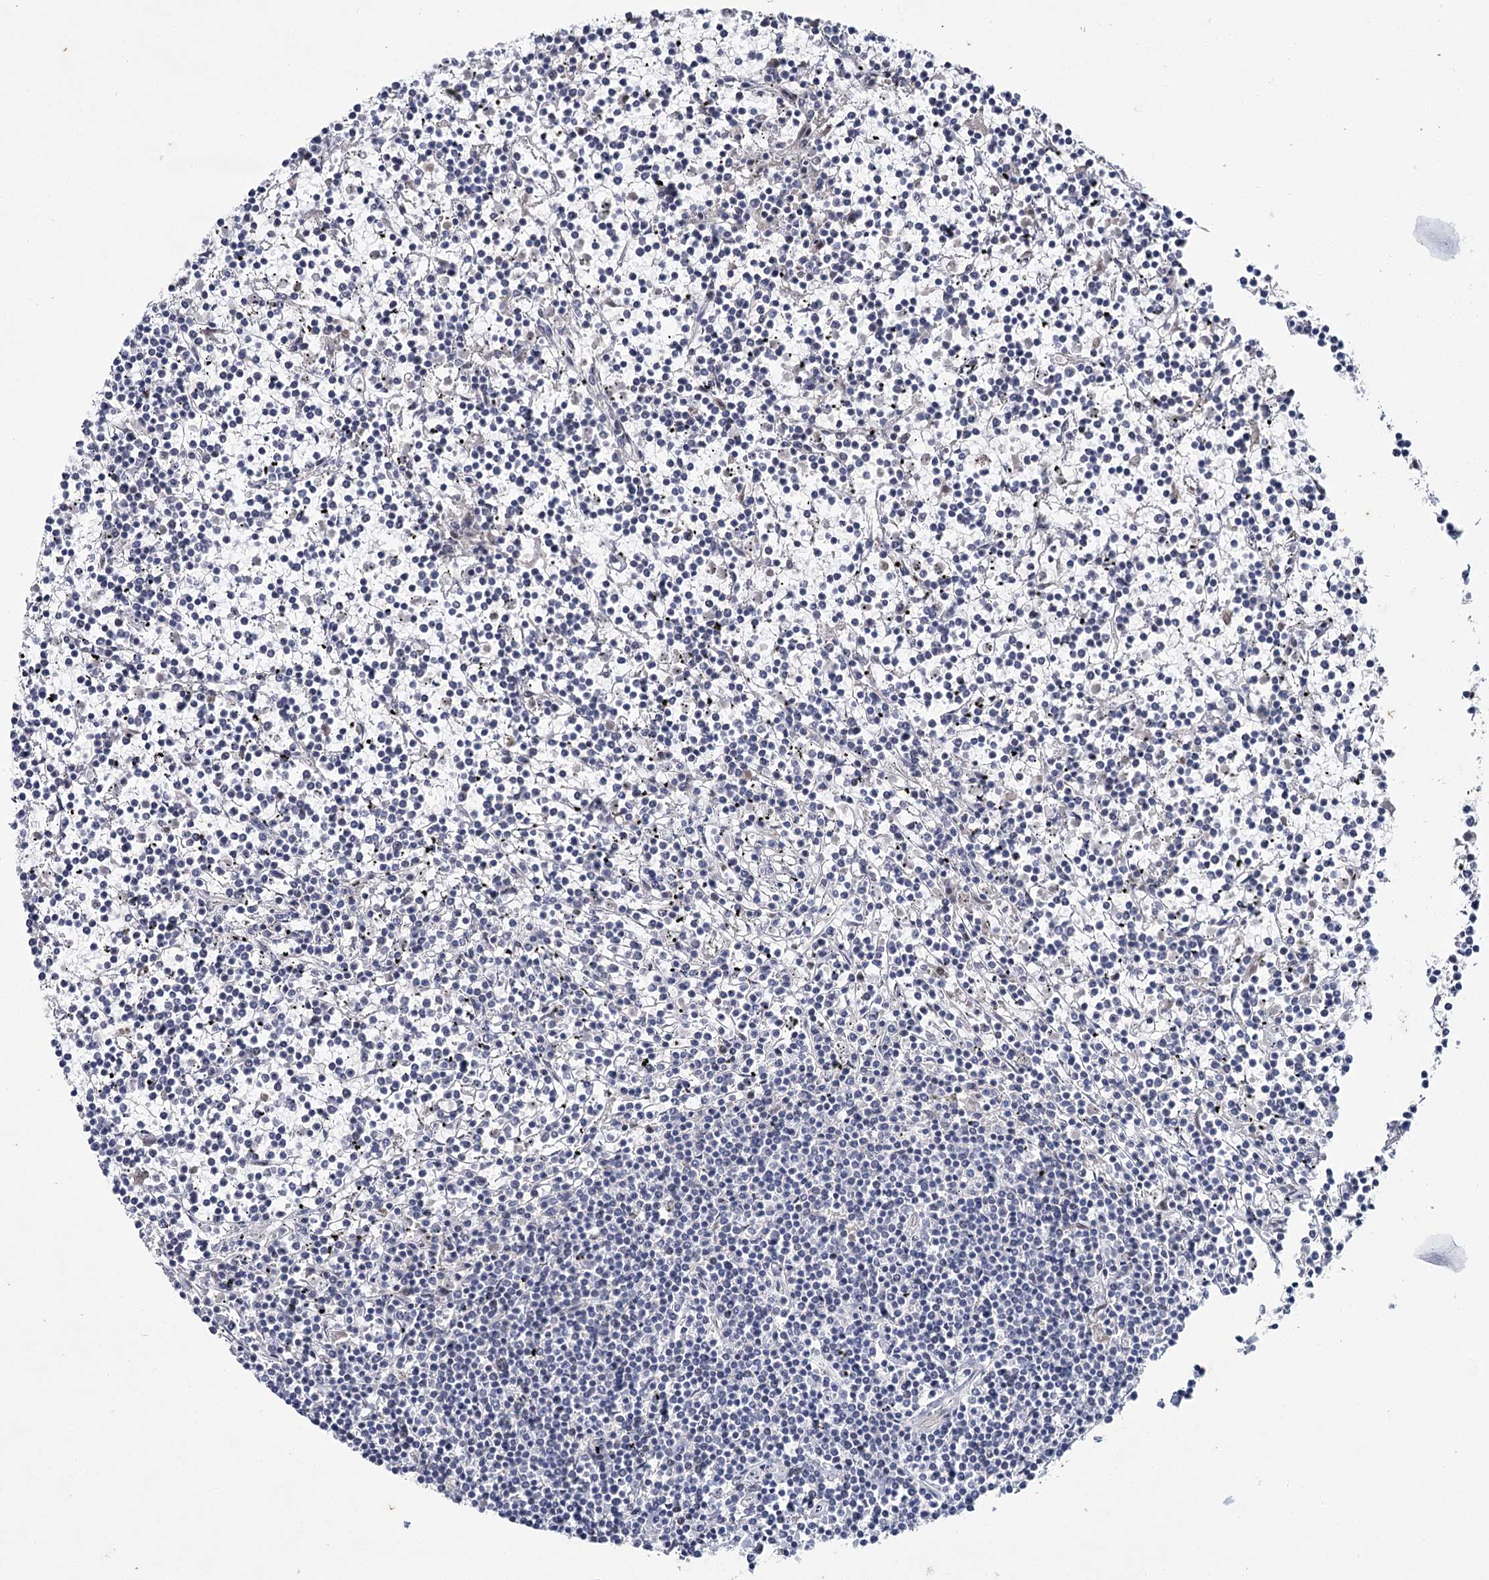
{"staining": {"intensity": "negative", "quantity": "none", "location": "none"}, "tissue": "lymphoma", "cell_type": "Tumor cells", "image_type": "cancer", "snomed": [{"axis": "morphology", "description": "Malignant lymphoma, non-Hodgkin's type, Low grade"}, {"axis": "topography", "description": "Spleen"}], "caption": "High magnification brightfield microscopy of lymphoma stained with DAB (brown) and counterstained with hematoxylin (blue): tumor cells show no significant positivity.", "gene": "SCAF8", "patient": {"sex": "female", "age": 19}}